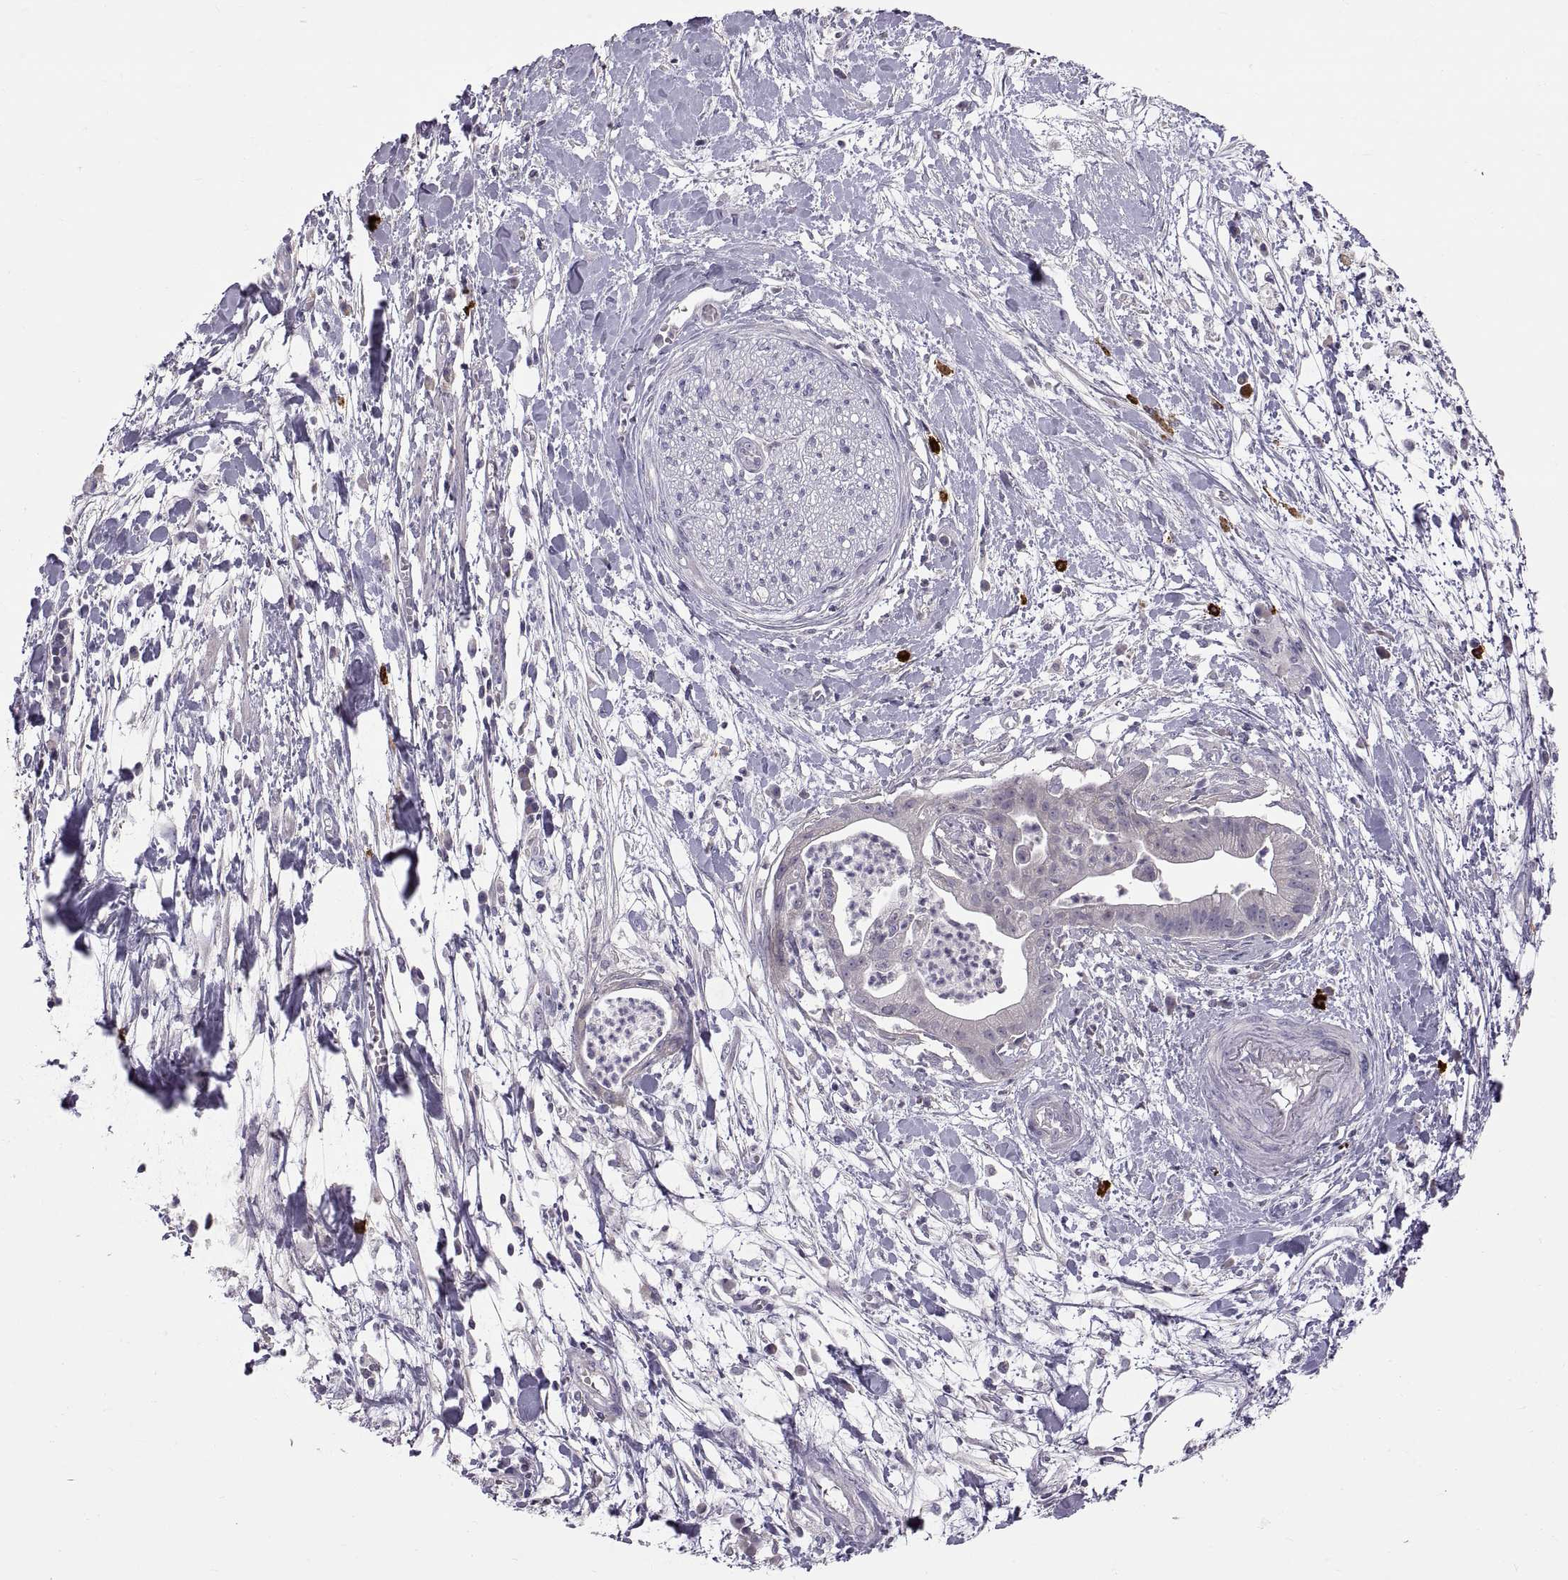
{"staining": {"intensity": "negative", "quantity": "none", "location": "none"}, "tissue": "pancreatic cancer", "cell_type": "Tumor cells", "image_type": "cancer", "snomed": [{"axis": "morphology", "description": "Normal tissue, NOS"}, {"axis": "morphology", "description": "Adenocarcinoma, NOS"}, {"axis": "topography", "description": "Lymph node"}, {"axis": "topography", "description": "Pancreas"}], "caption": "Protein analysis of pancreatic adenocarcinoma exhibits no significant expression in tumor cells.", "gene": "WFDC8", "patient": {"sex": "female", "age": 58}}